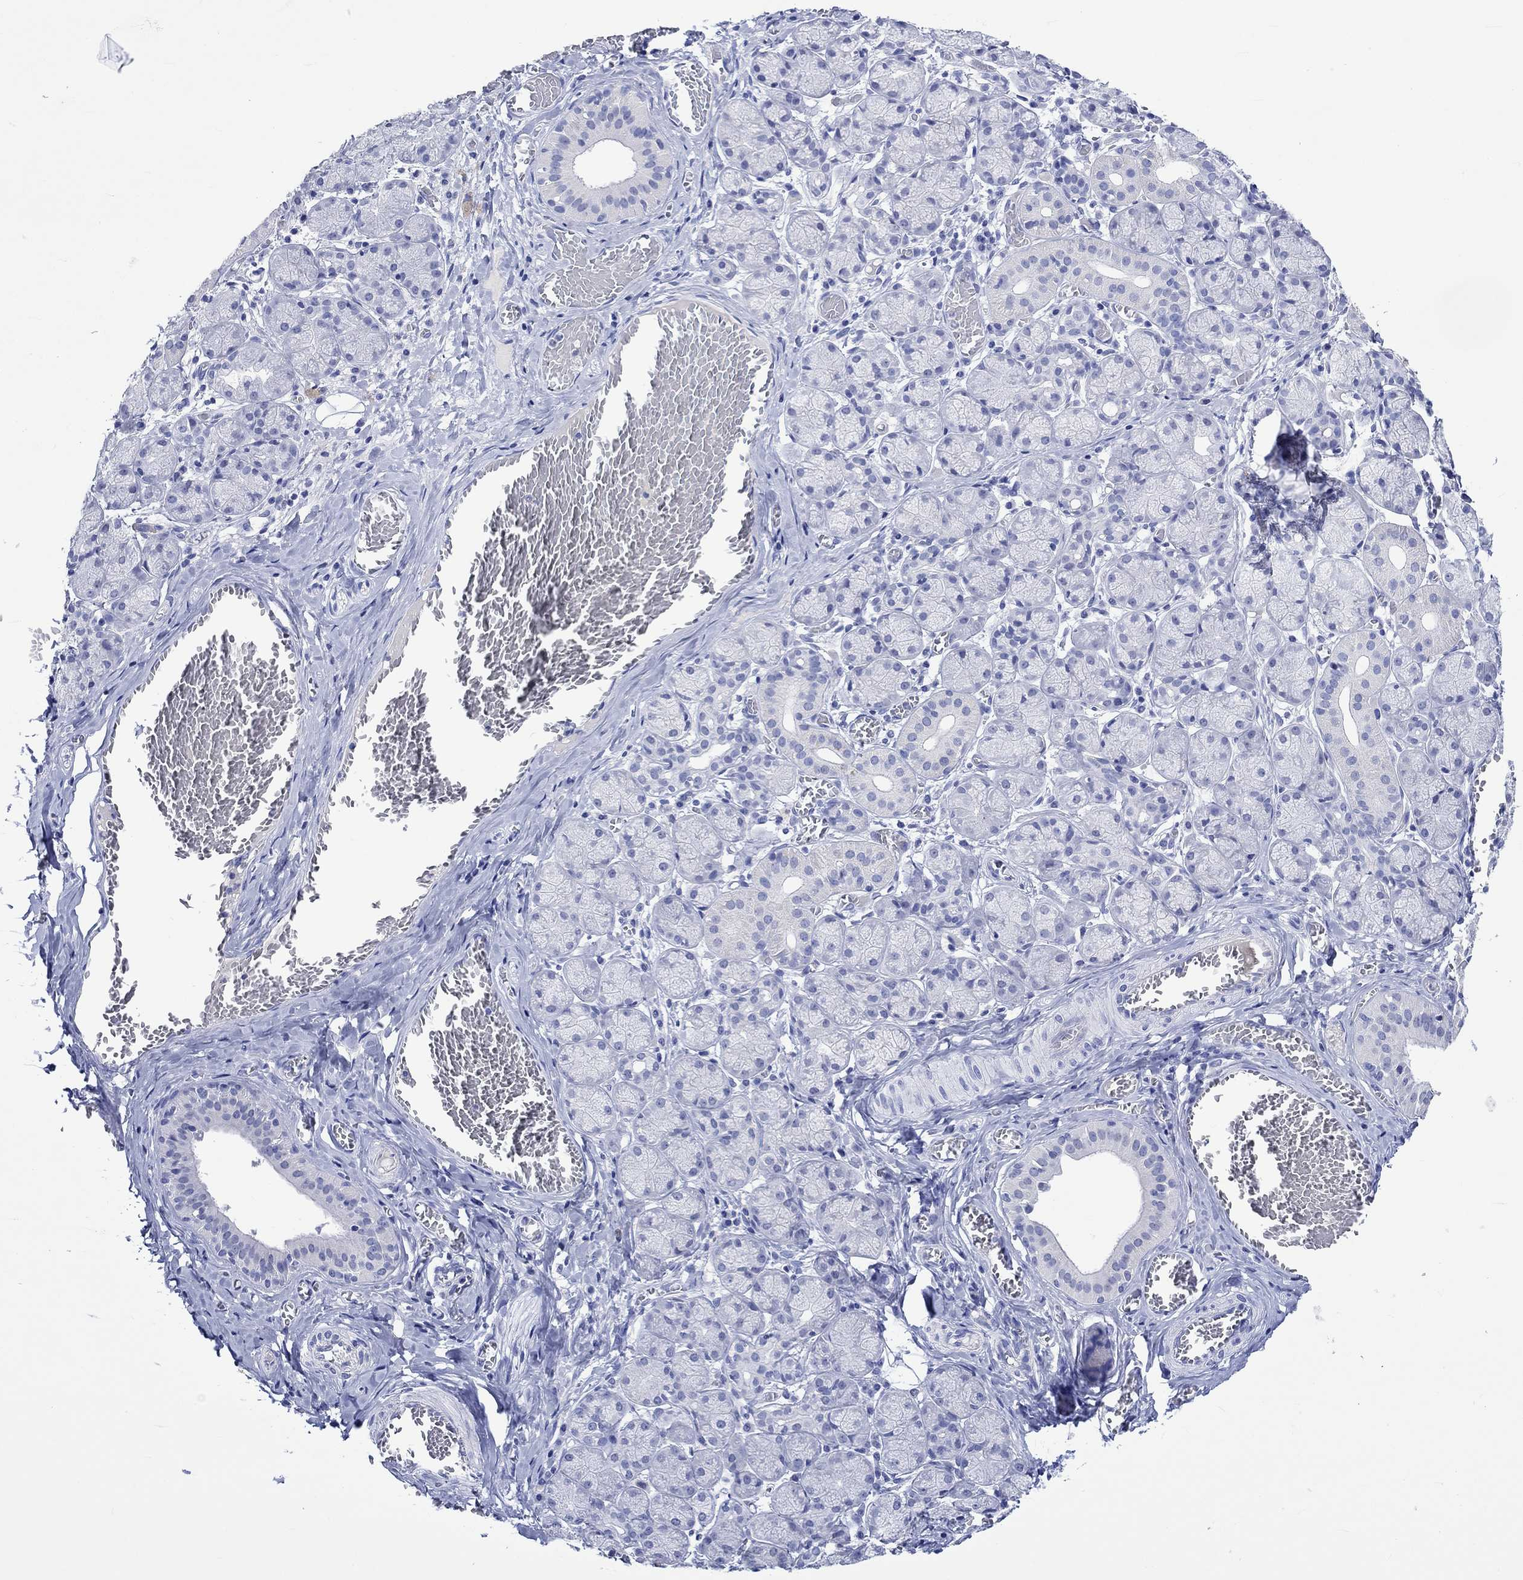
{"staining": {"intensity": "negative", "quantity": "none", "location": "none"}, "tissue": "salivary gland", "cell_type": "Glandular cells", "image_type": "normal", "snomed": [{"axis": "morphology", "description": "Normal tissue, NOS"}, {"axis": "topography", "description": "Salivary gland"}, {"axis": "topography", "description": "Peripheral nerve tissue"}], "caption": "DAB (3,3'-diaminobenzidine) immunohistochemical staining of normal human salivary gland reveals no significant positivity in glandular cells.", "gene": "KLHL35", "patient": {"sex": "female", "age": 24}}